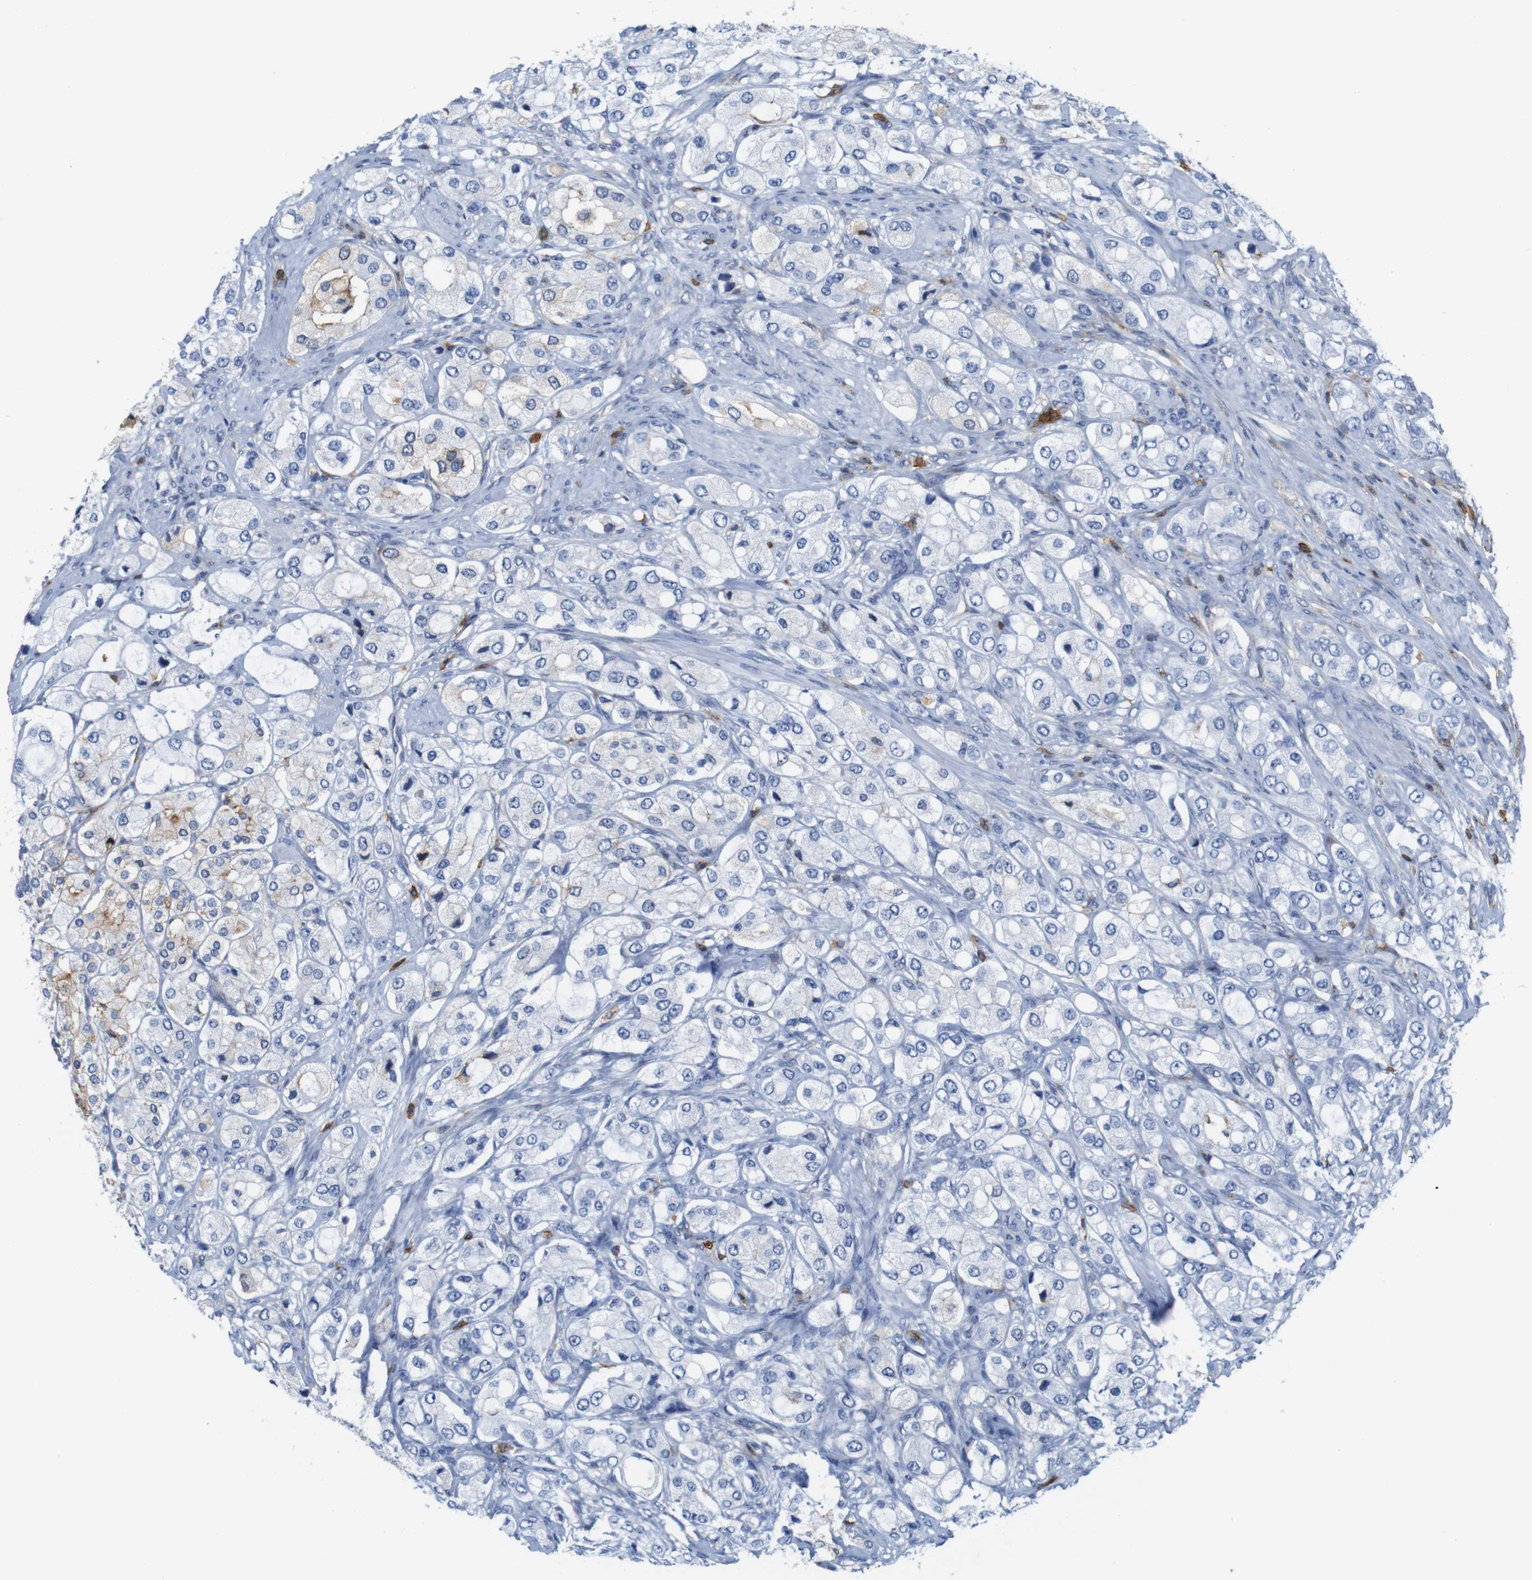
{"staining": {"intensity": "negative", "quantity": "none", "location": "none"}, "tissue": "prostate cancer", "cell_type": "Tumor cells", "image_type": "cancer", "snomed": [{"axis": "morphology", "description": "Adenocarcinoma, High grade"}, {"axis": "topography", "description": "Prostate"}], "caption": "Immunohistochemistry histopathology image of neoplastic tissue: human prostate cancer (high-grade adenocarcinoma) stained with DAB displays no significant protein staining in tumor cells.", "gene": "ANXA1", "patient": {"sex": "male", "age": 65}}